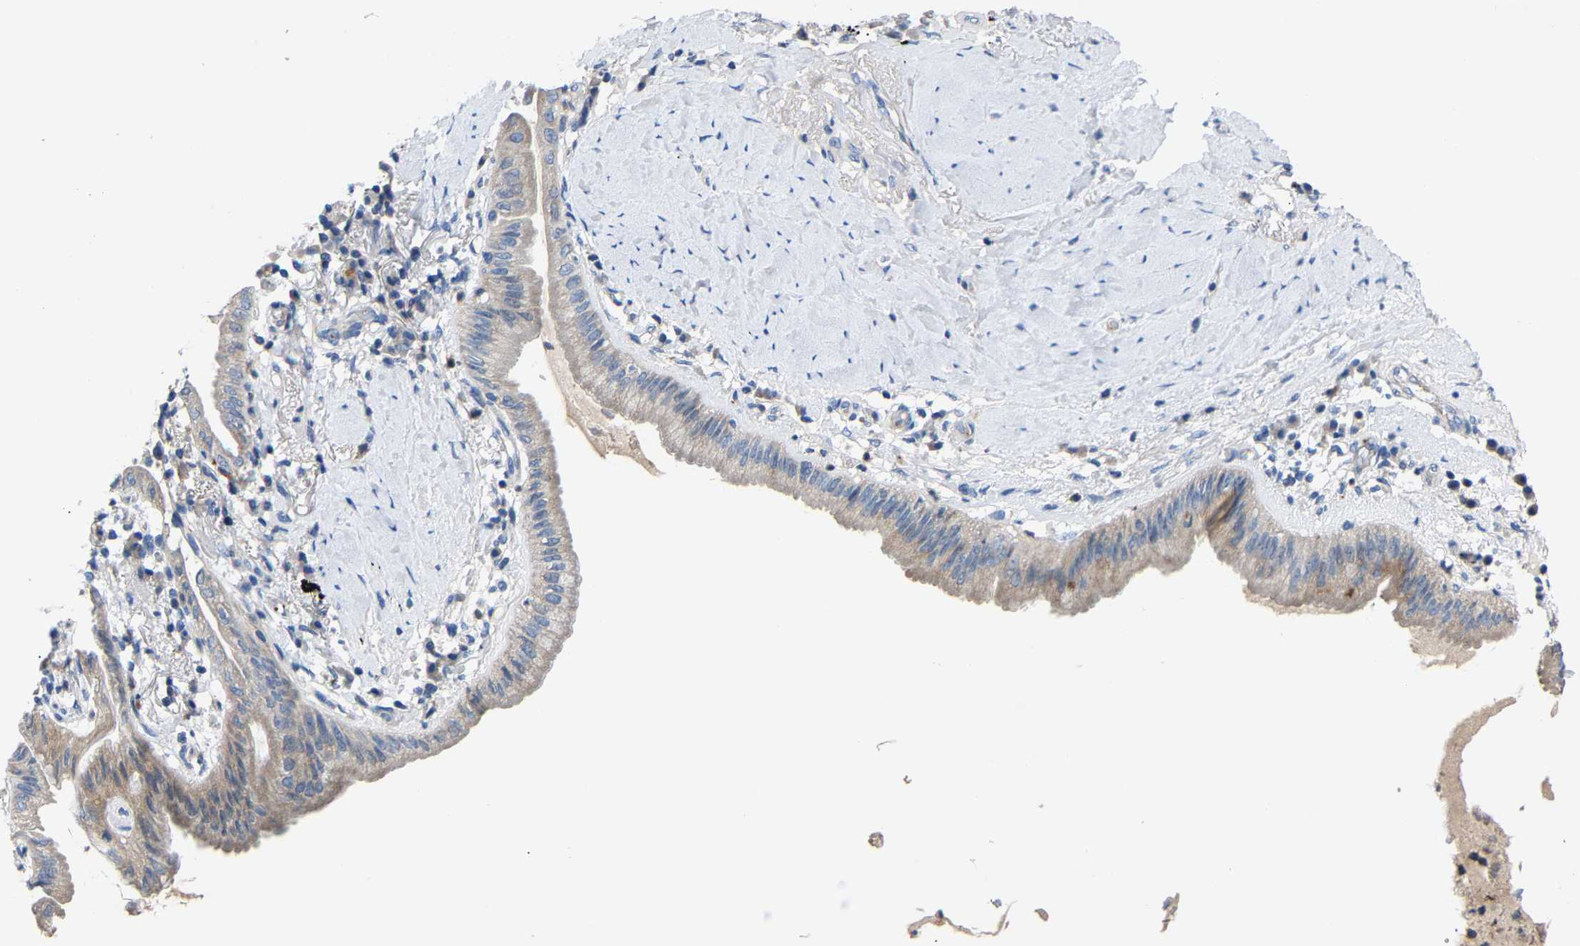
{"staining": {"intensity": "weak", "quantity": "<25%", "location": "cytoplasmic/membranous"}, "tissue": "lung cancer", "cell_type": "Tumor cells", "image_type": "cancer", "snomed": [{"axis": "morphology", "description": "Normal tissue, NOS"}, {"axis": "morphology", "description": "Adenocarcinoma, NOS"}, {"axis": "topography", "description": "Bronchus"}, {"axis": "topography", "description": "Lung"}], "caption": "There is no significant staining in tumor cells of lung adenocarcinoma.", "gene": "CCDC171", "patient": {"sex": "female", "age": 70}}